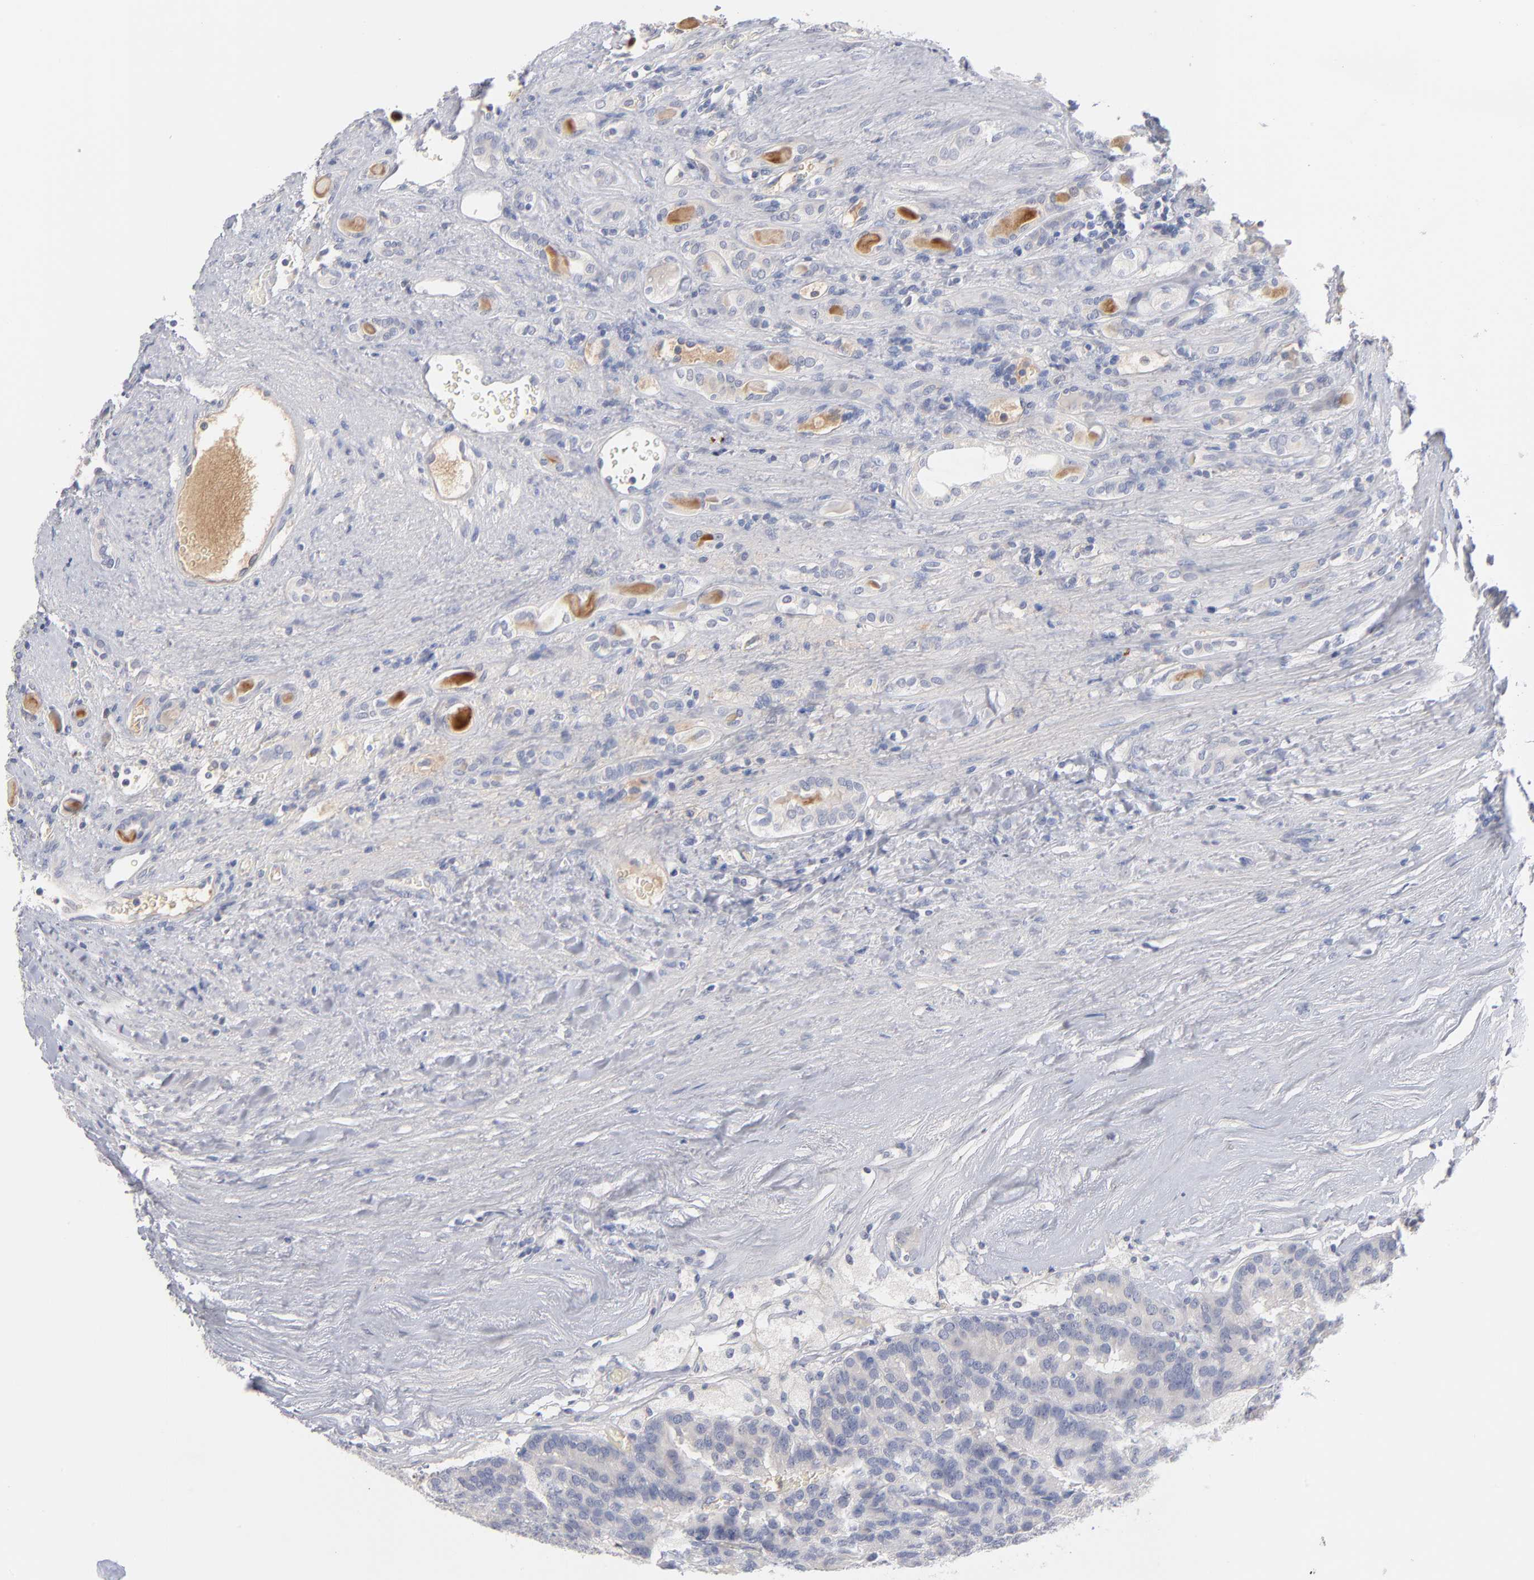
{"staining": {"intensity": "negative", "quantity": "none", "location": "none"}, "tissue": "renal cancer", "cell_type": "Tumor cells", "image_type": "cancer", "snomed": [{"axis": "morphology", "description": "Adenocarcinoma, NOS"}, {"axis": "topography", "description": "Kidney"}], "caption": "This micrograph is of renal cancer (adenocarcinoma) stained with immunohistochemistry to label a protein in brown with the nuclei are counter-stained blue. There is no positivity in tumor cells. (Brightfield microscopy of DAB immunohistochemistry (IHC) at high magnification).", "gene": "F12", "patient": {"sex": "male", "age": 46}}